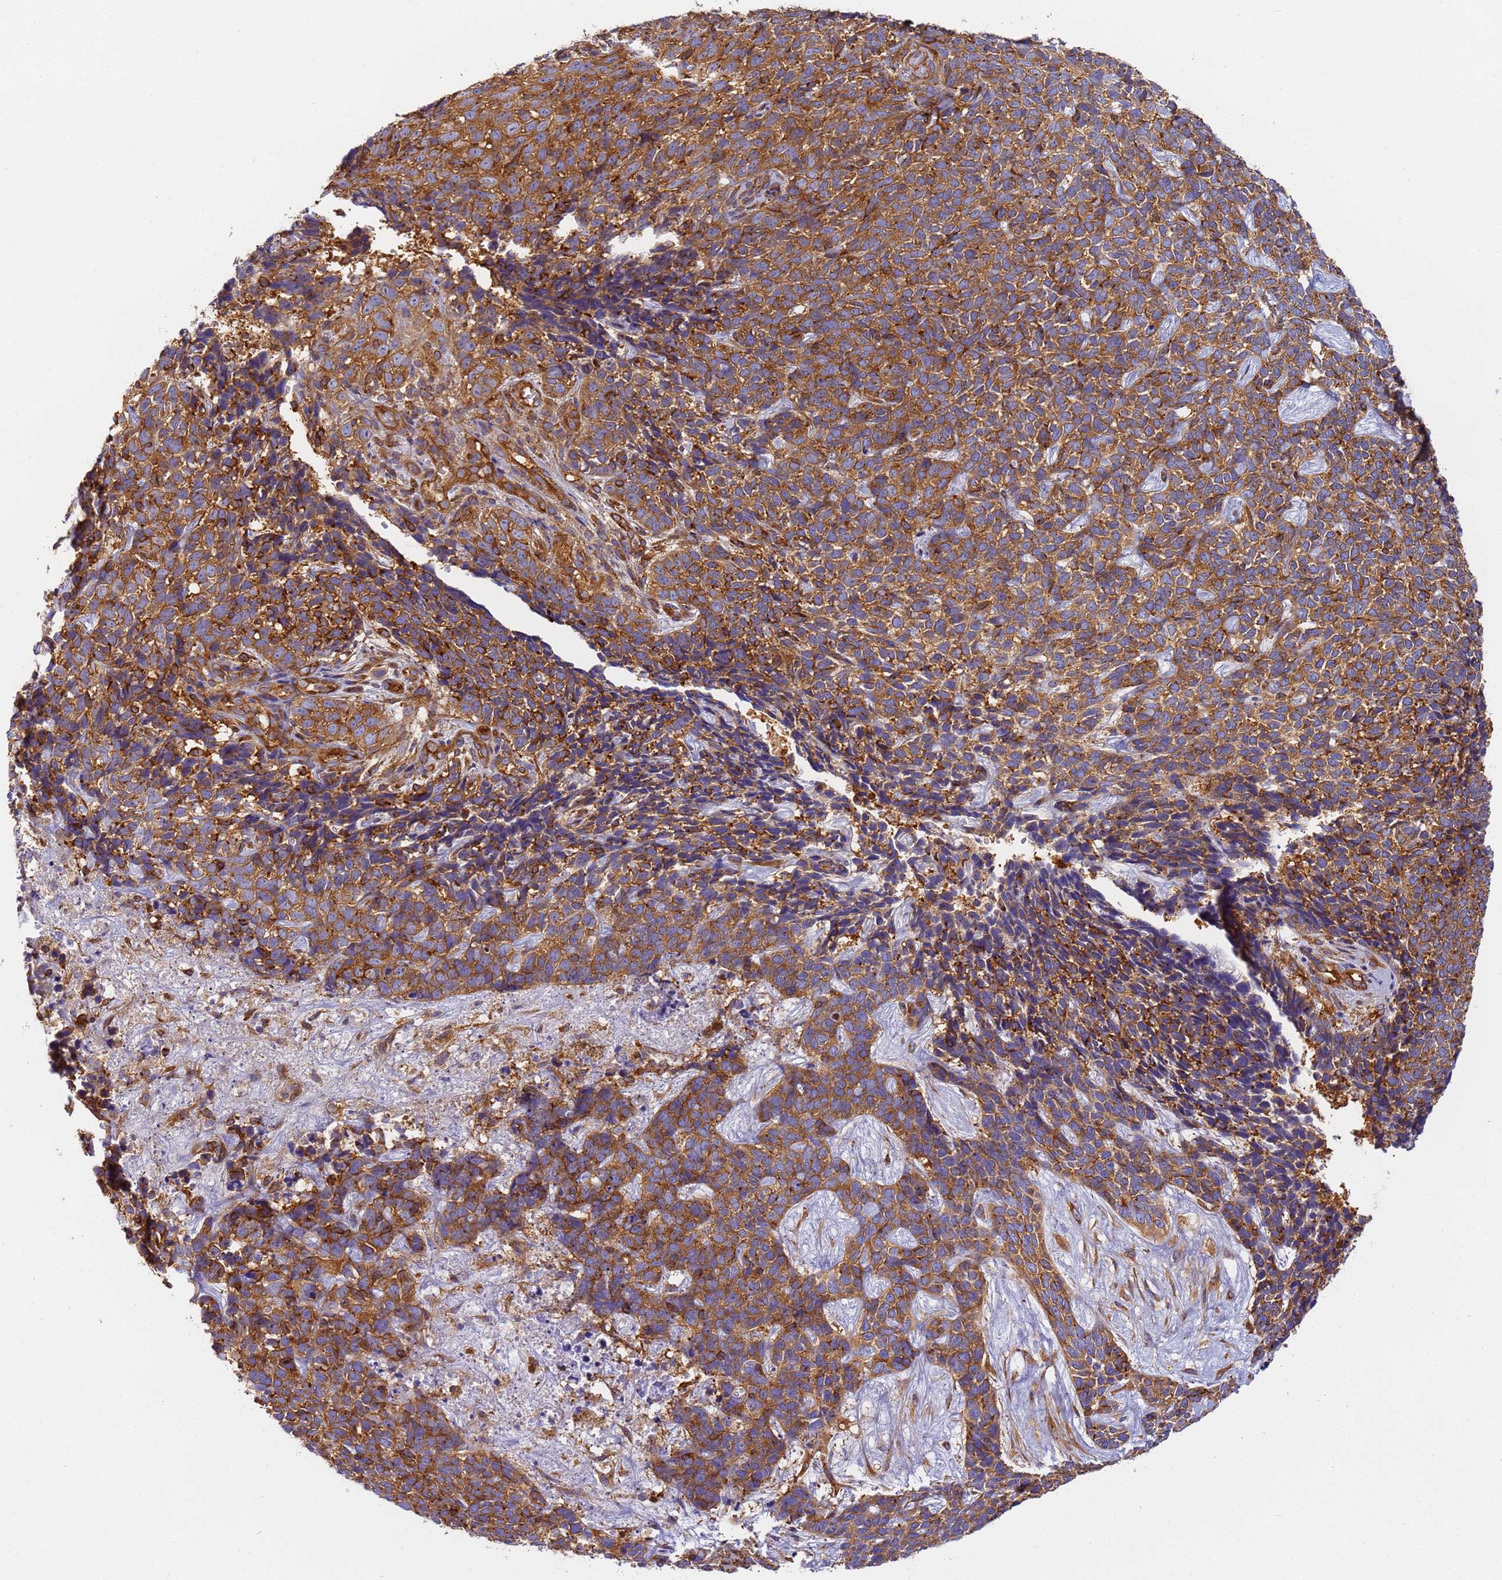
{"staining": {"intensity": "moderate", "quantity": ">75%", "location": "cytoplasmic/membranous"}, "tissue": "skin cancer", "cell_type": "Tumor cells", "image_type": "cancer", "snomed": [{"axis": "morphology", "description": "Basal cell carcinoma"}, {"axis": "topography", "description": "Skin"}], "caption": "IHC of human skin basal cell carcinoma shows medium levels of moderate cytoplasmic/membranous staining in about >75% of tumor cells.", "gene": "DYNC1I2", "patient": {"sex": "female", "age": 84}}